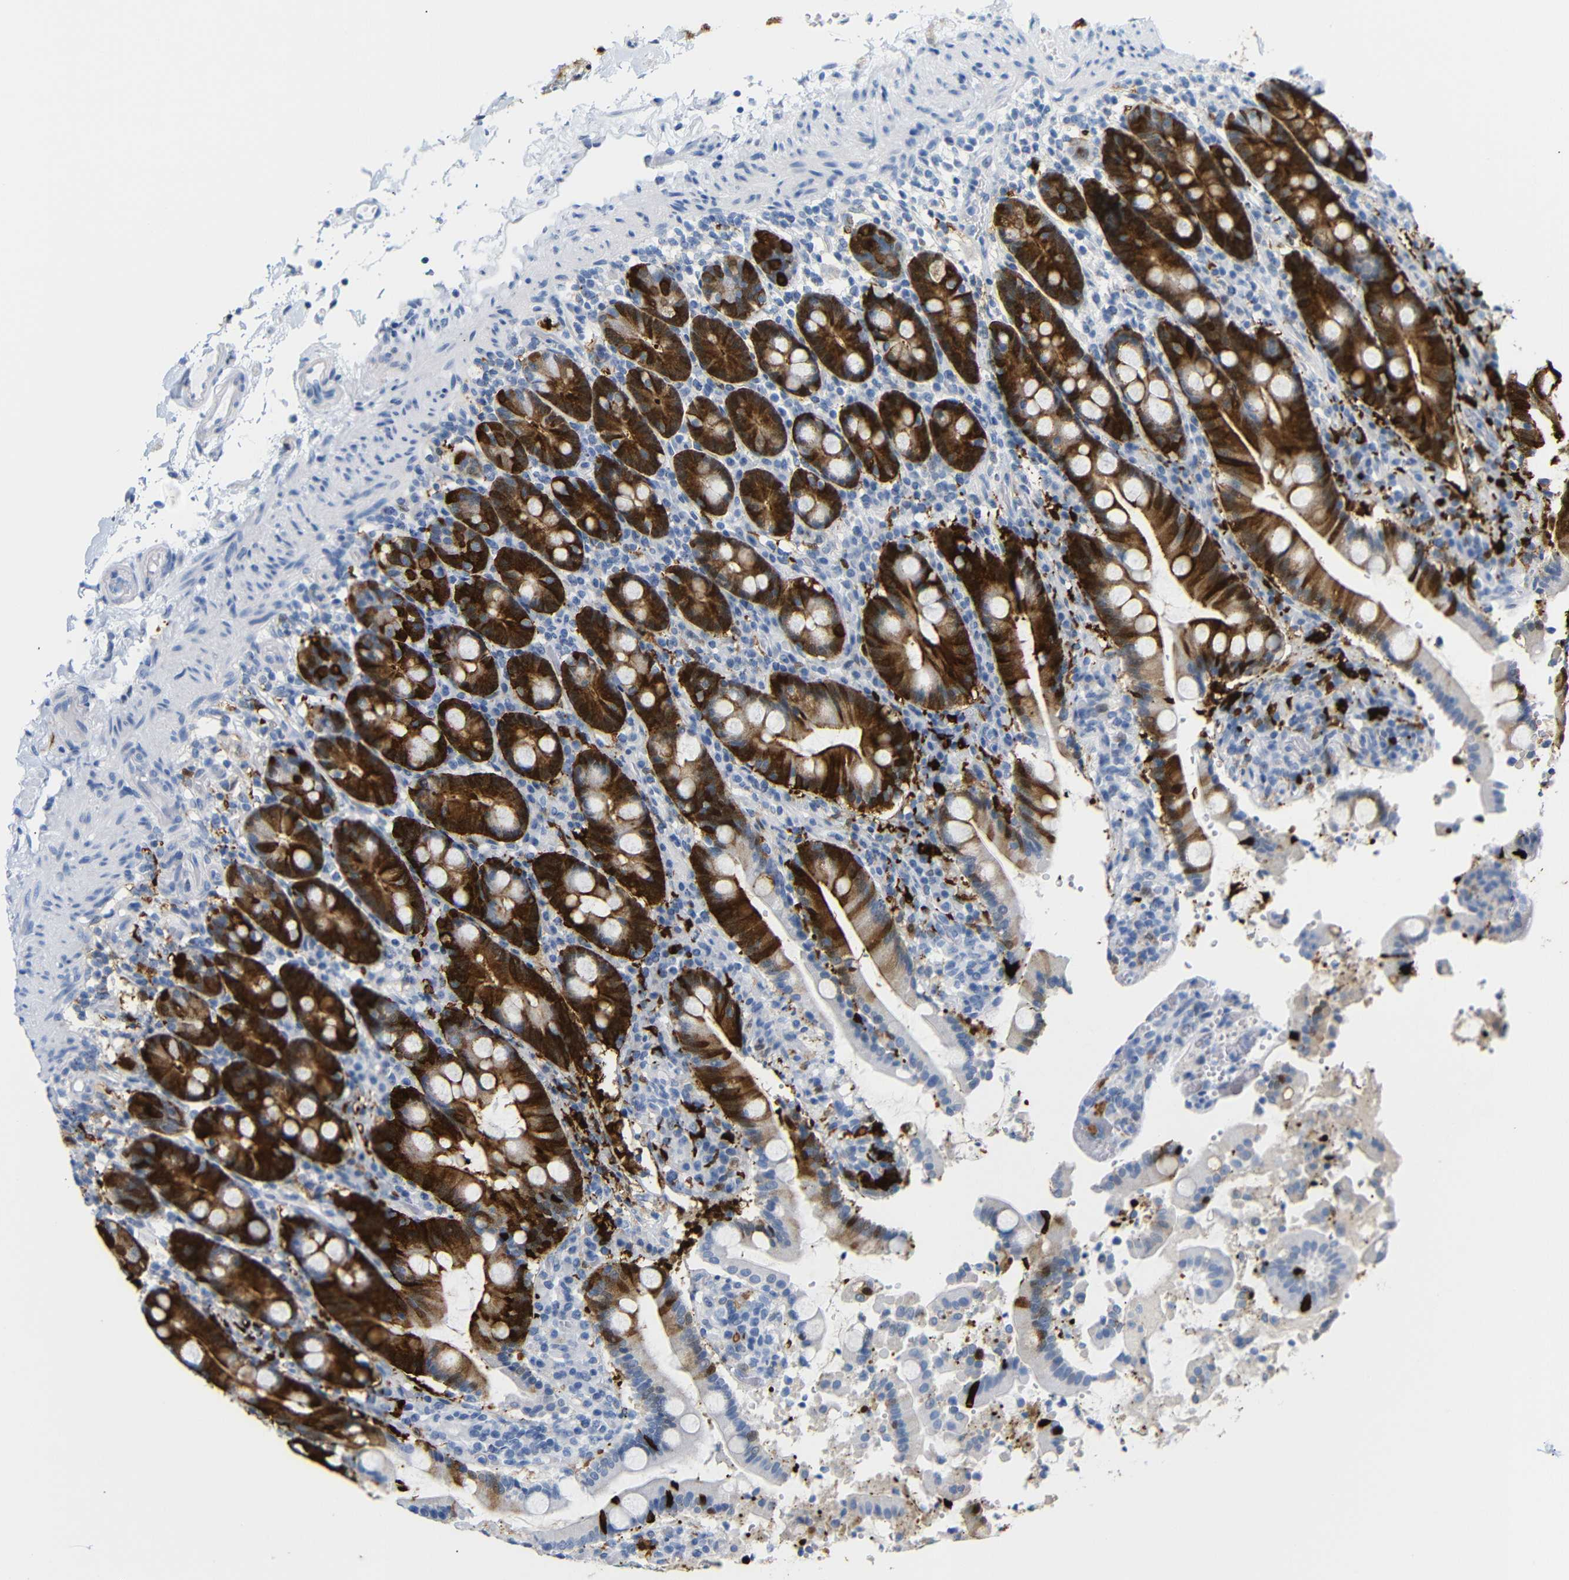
{"staining": {"intensity": "strong", "quantity": "25%-75%", "location": "cytoplasmic/membranous"}, "tissue": "duodenum", "cell_type": "Glandular cells", "image_type": "normal", "snomed": [{"axis": "morphology", "description": "Normal tissue, NOS"}, {"axis": "topography", "description": "Small intestine, NOS"}], "caption": "High-power microscopy captured an immunohistochemistry micrograph of unremarkable duodenum, revealing strong cytoplasmic/membranous staining in approximately 25%-75% of glandular cells. (IHC, brightfield microscopy, high magnification).", "gene": "MT1A", "patient": {"sex": "female", "age": 71}}